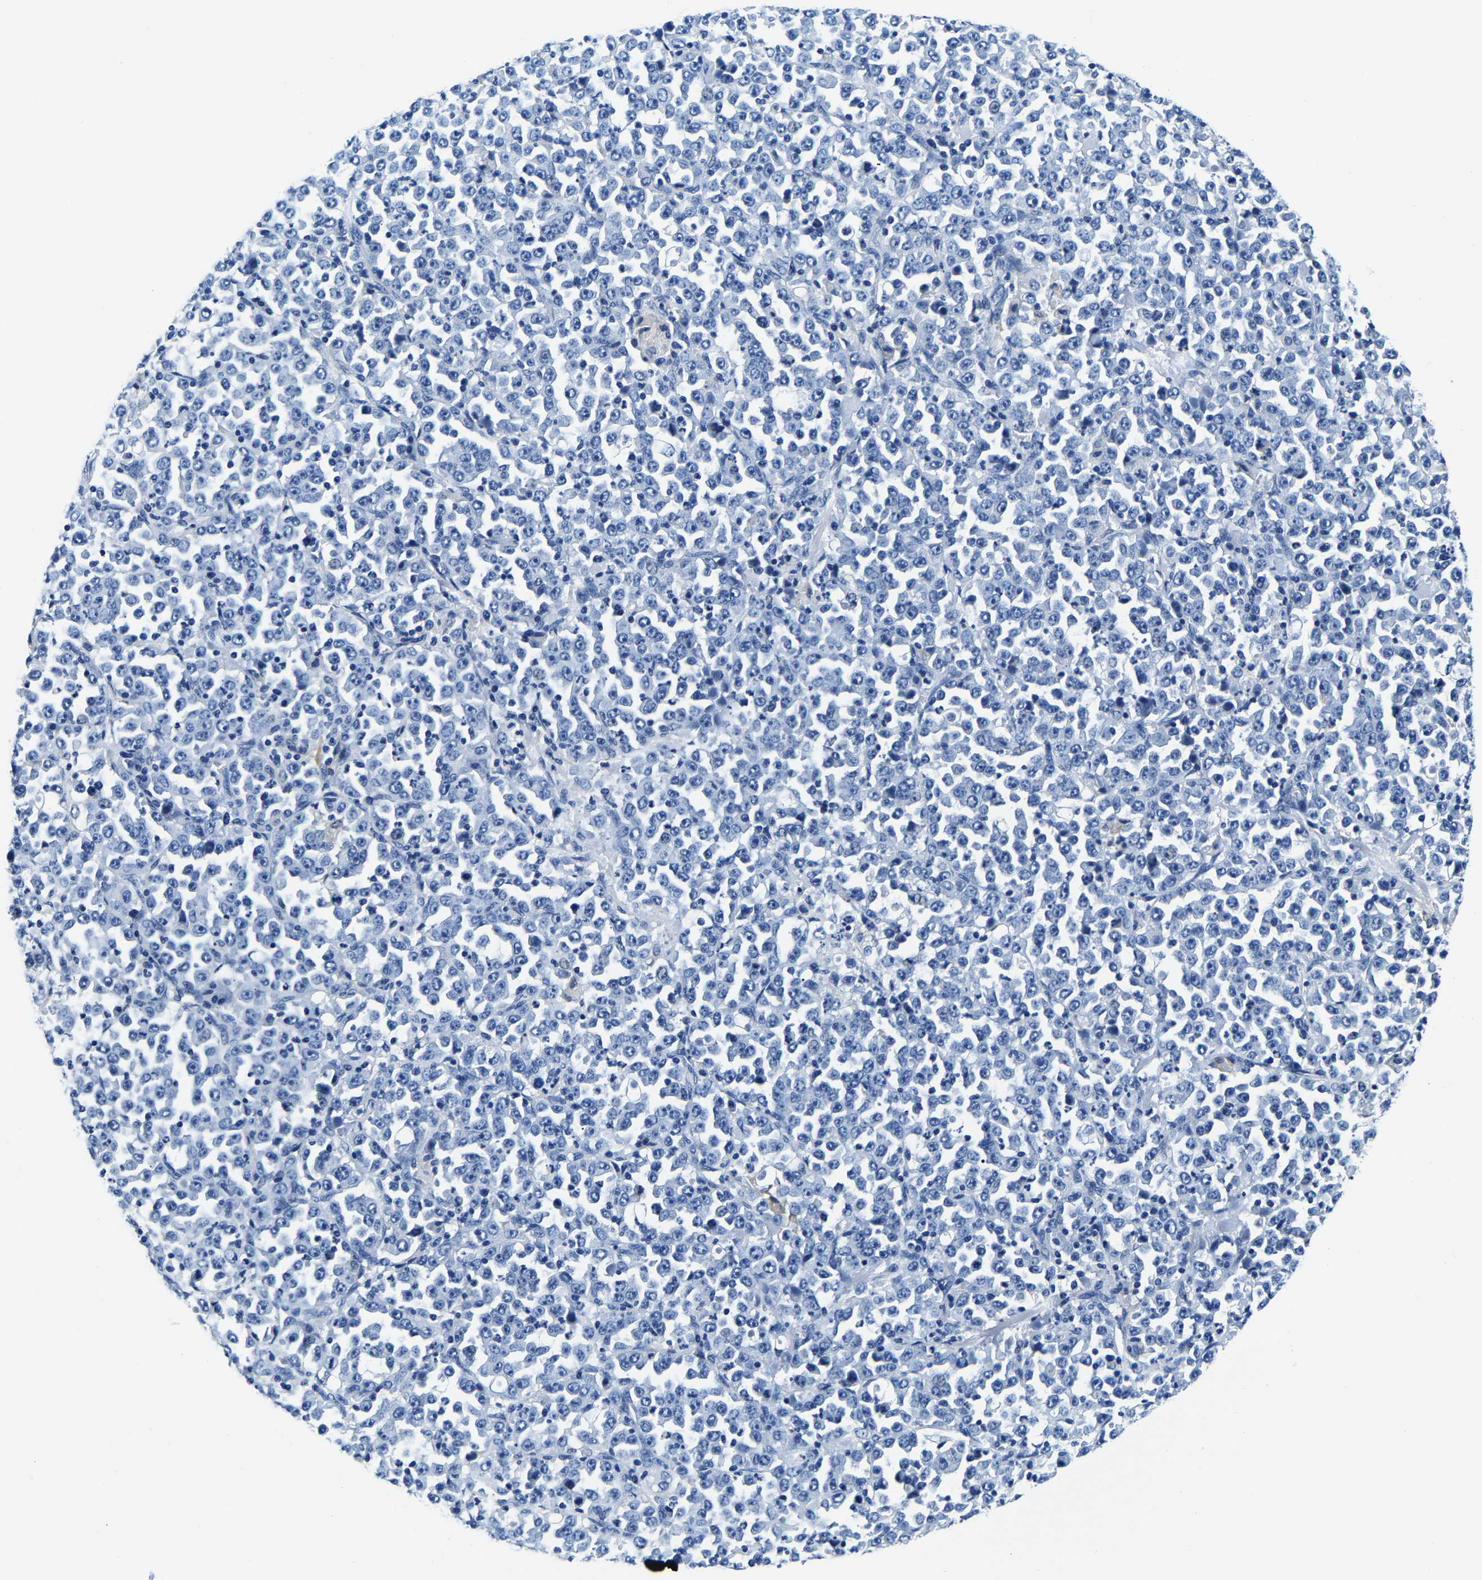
{"staining": {"intensity": "negative", "quantity": "none", "location": "none"}, "tissue": "stomach cancer", "cell_type": "Tumor cells", "image_type": "cancer", "snomed": [{"axis": "morphology", "description": "Normal tissue, NOS"}, {"axis": "morphology", "description": "Adenocarcinoma, NOS"}, {"axis": "topography", "description": "Stomach, upper"}, {"axis": "topography", "description": "Stomach"}], "caption": "This is a micrograph of immunohistochemistry (IHC) staining of stomach cancer, which shows no expression in tumor cells. (Immunohistochemistry, brightfield microscopy, high magnification).", "gene": "ACO1", "patient": {"sex": "male", "age": 59}}